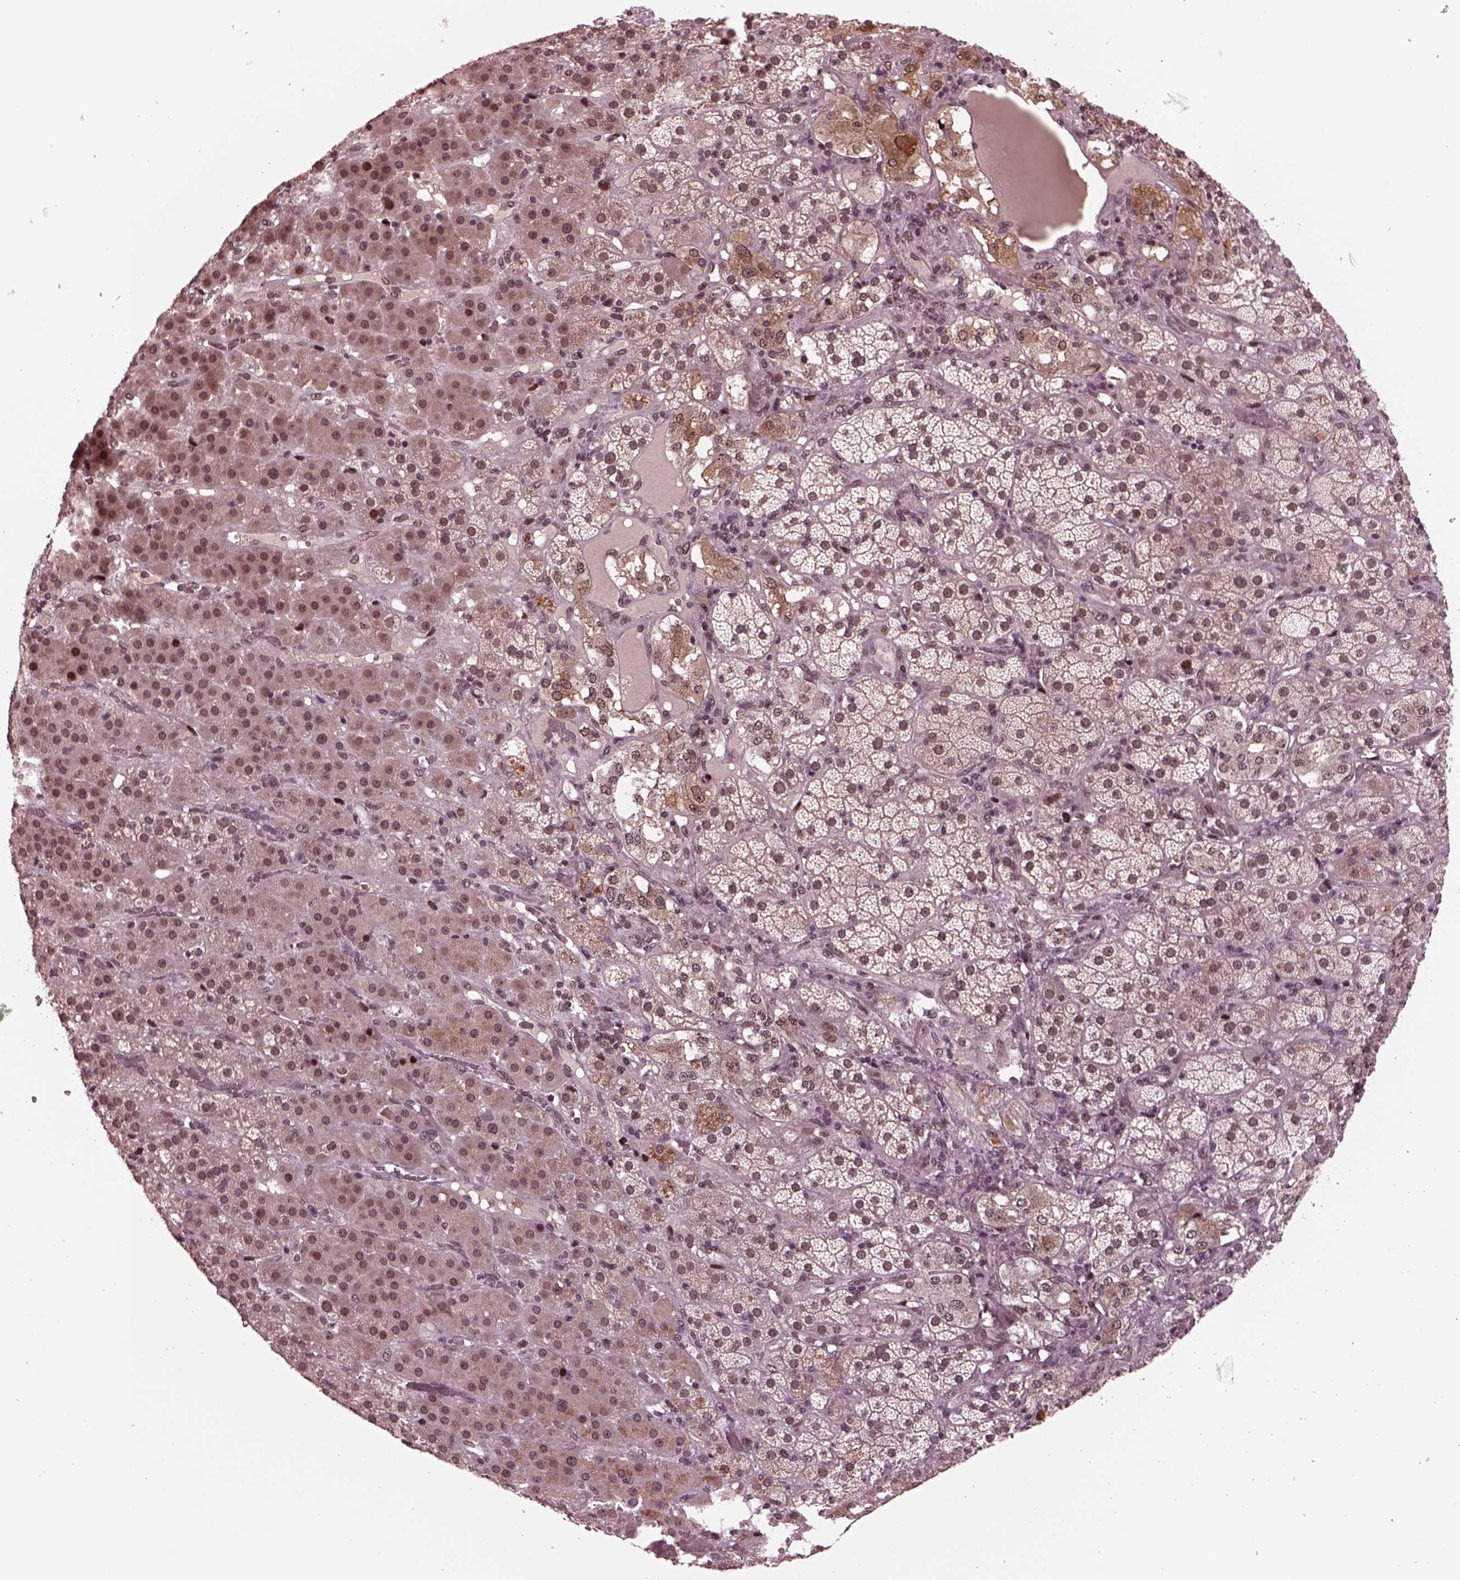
{"staining": {"intensity": "weak", "quantity": "25%-75%", "location": "cytoplasmic/membranous,nuclear"}, "tissue": "adrenal gland", "cell_type": "Glandular cells", "image_type": "normal", "snomed": [{"axis": "morphology", "description": "Normal tissue, NOS"}, {"axis": "topography", "description": "Adrenal gland"}], "caption": "Weak cytoplasmic/membranous,nuclear staining for a protein is identified in approximately 25%-75% of glandular cells of normal adrenal gland using IHC.", "gene": "NAP1L5", "patient": {"sex": "male", "age": 57}}